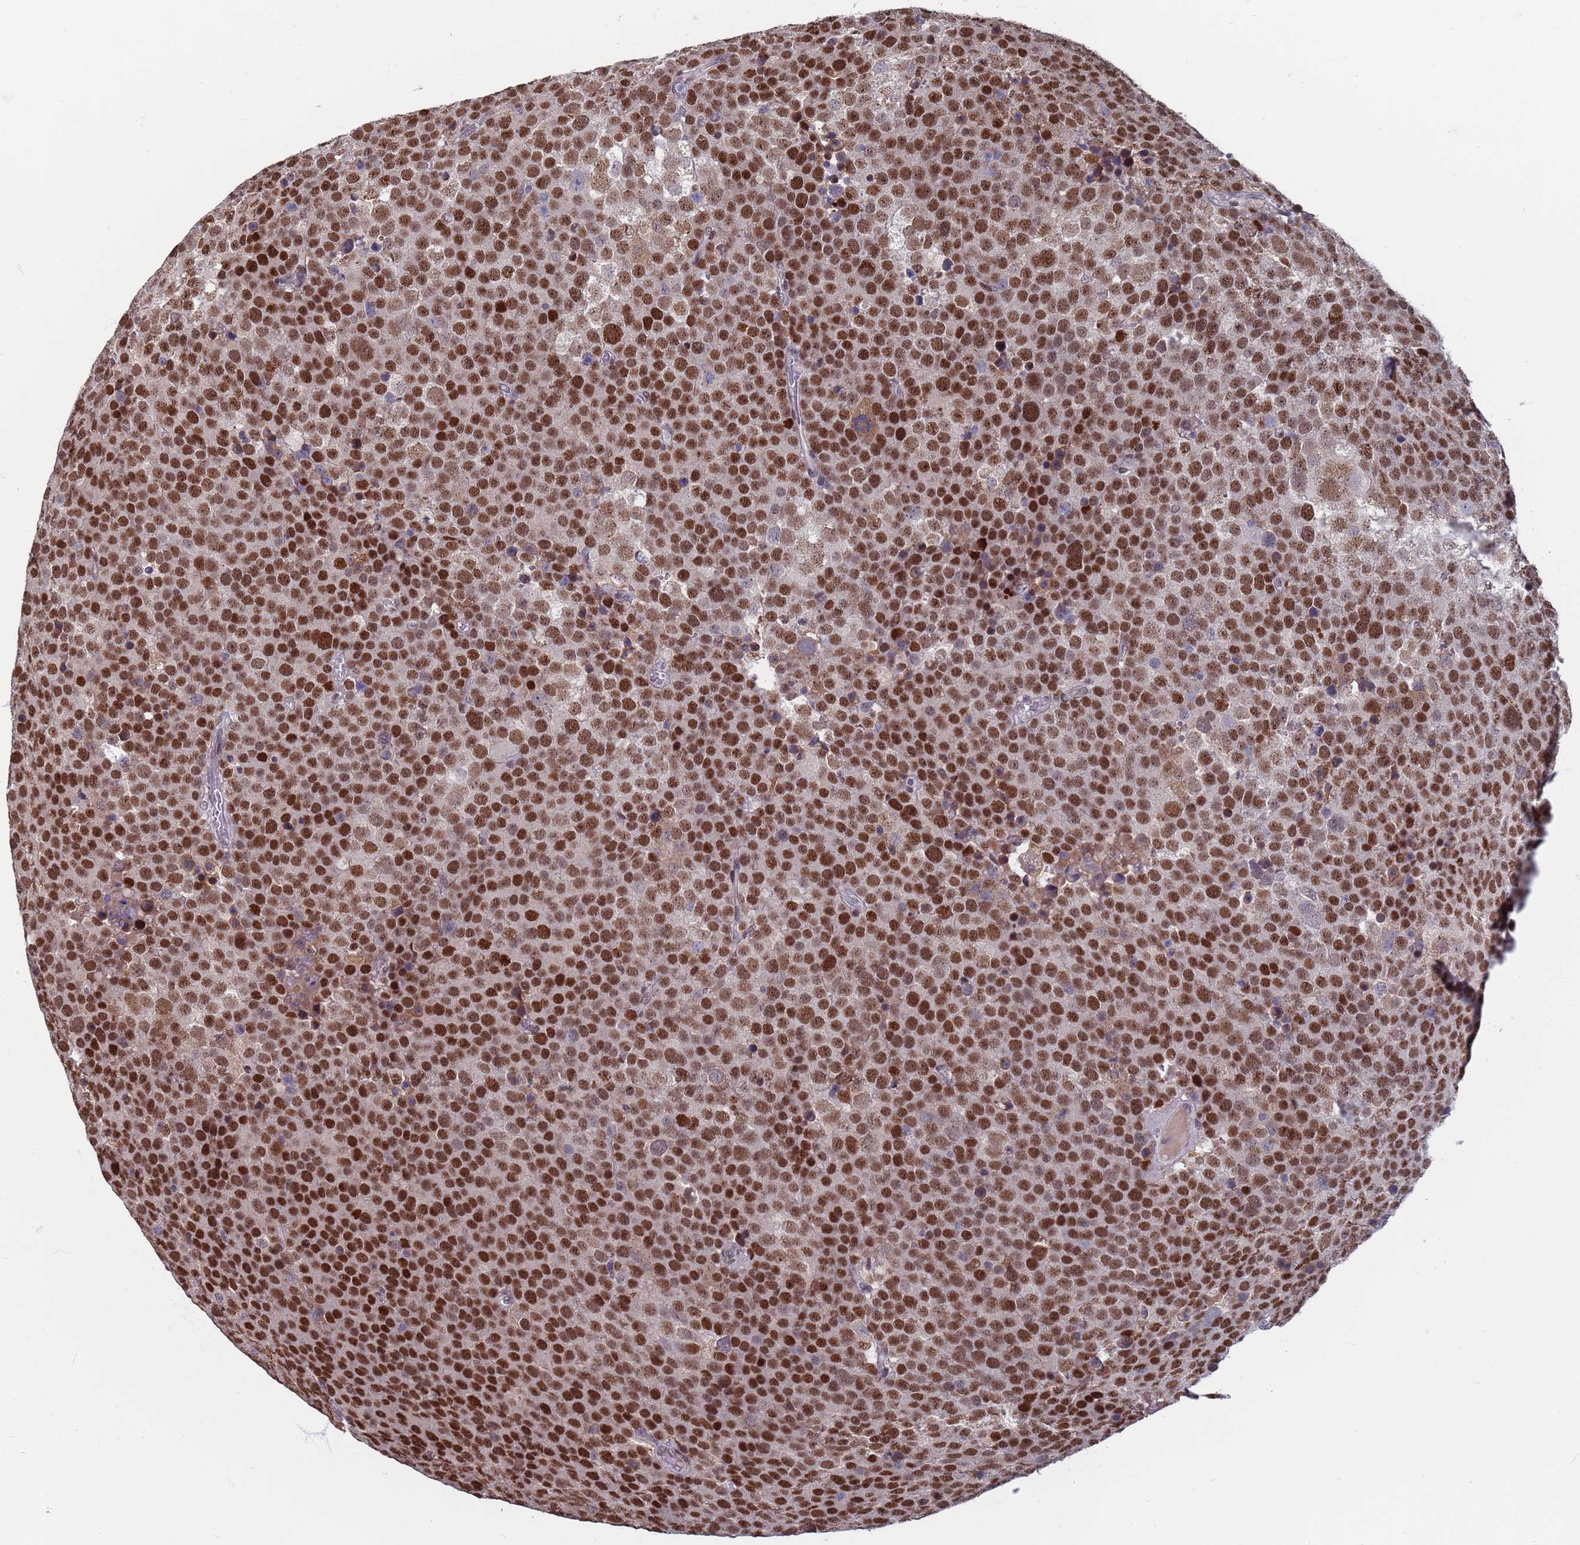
{"staining": {"intensity": "strong", "quantity": ">75%", "location": "nuclear"}, "tissue": "testis cancer", "cell_type": "Tumor cells", "image_type": "cancer", "snomed": [{"axis": "morphology", "description": "Seminoma, NOS"}, {"axis": "topography", "description": "Testis"}], "caption": "Immunohistochemistry photomicrograph of neoplastic tissue: seminoma (testis) stained using immunohistochemistry (IHC) exhibits high levels of strong protein expression localized specifically in the nuclear of tumor cells, appearing as a nuclear brown color.", "gene": "SAE1", "patient": {"sex": "male", "age": 71}}